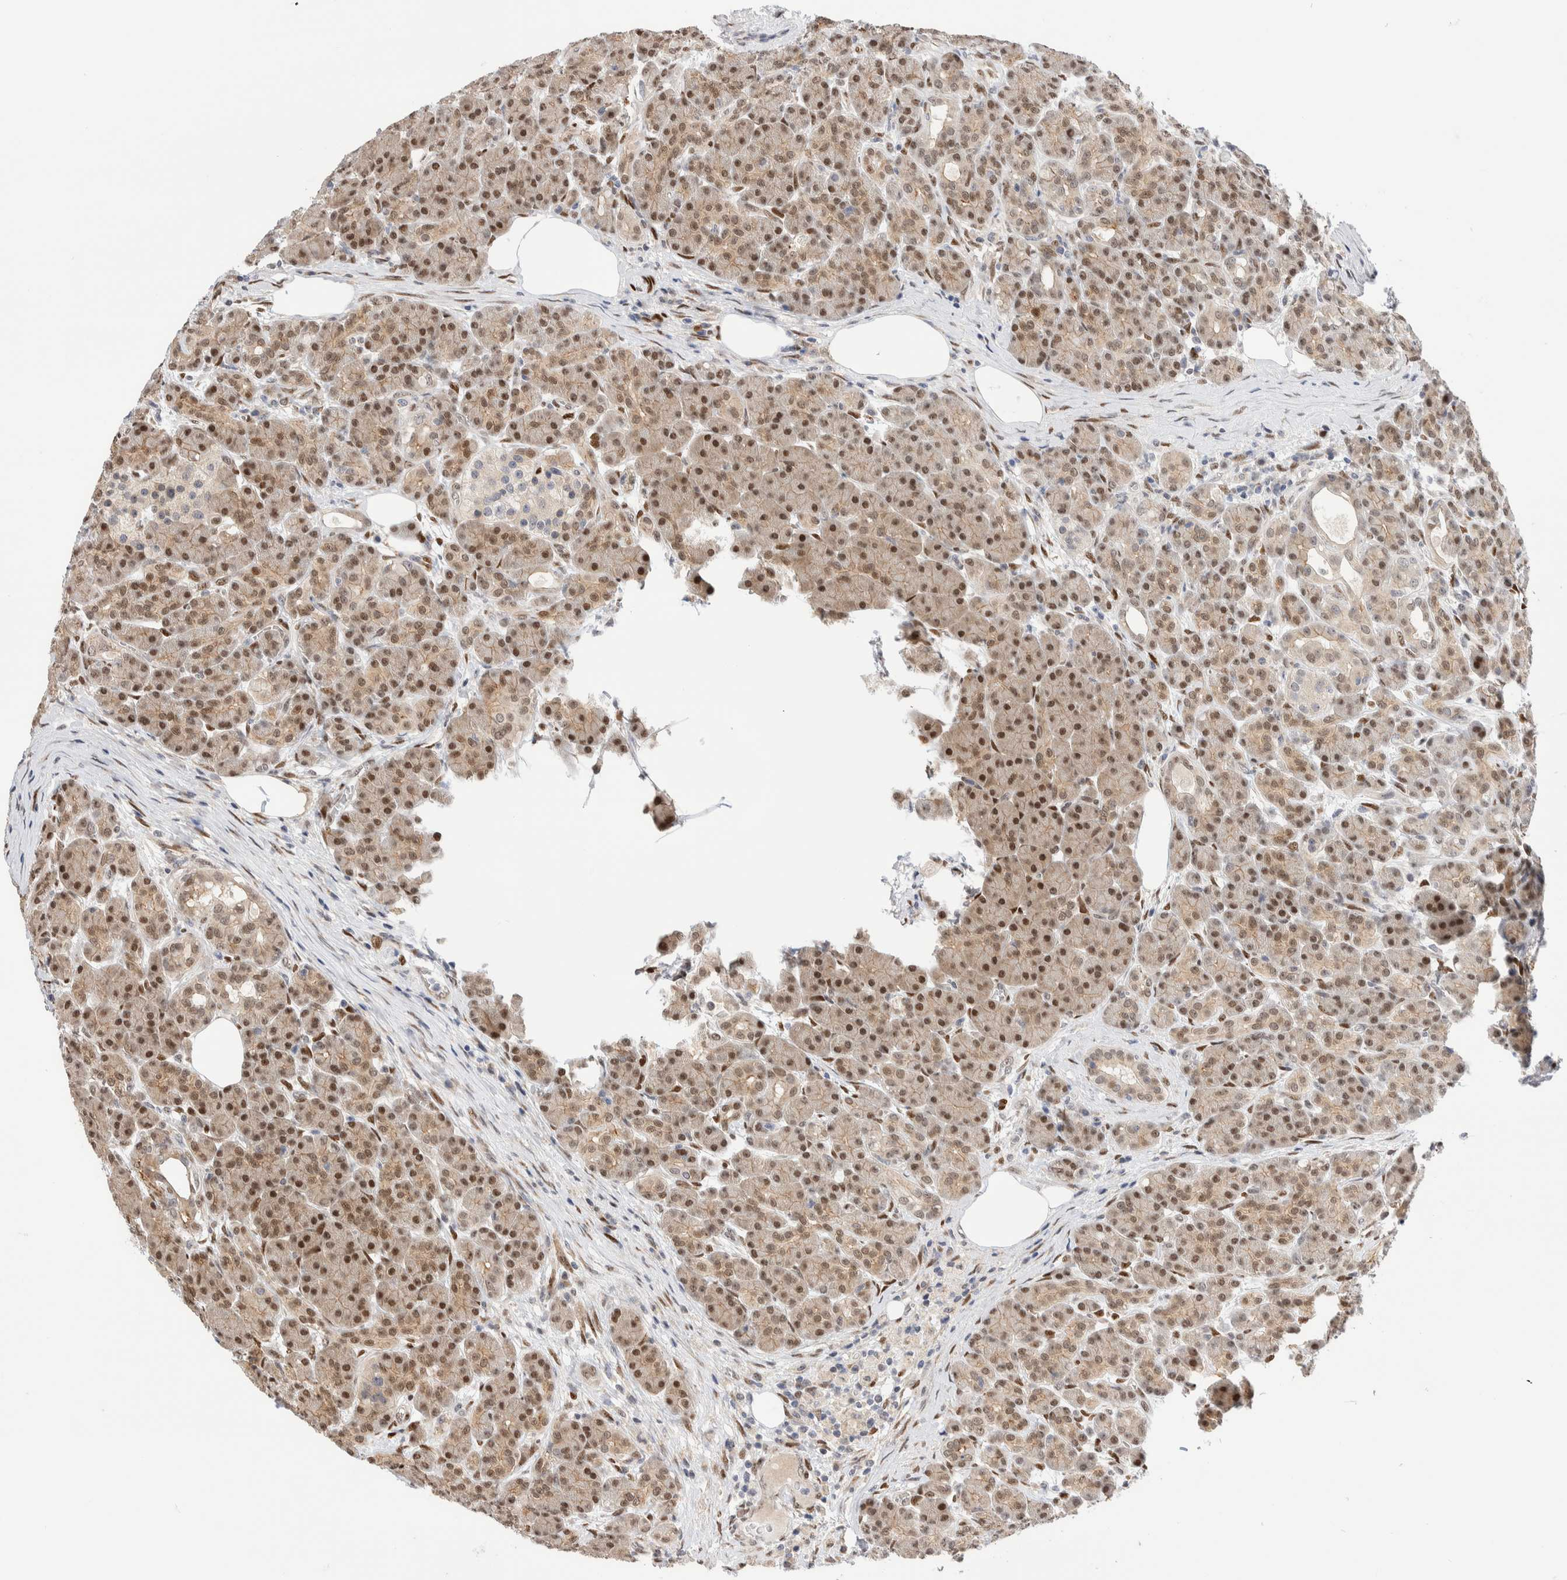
{"staining": {"intensity": "moderate", "quantity": "25%-75%", "location": "cytoplasmic/membranous"}, "tissue": "pancreas", "cell_type": "Exocrine glandular cells", "image_type": "normal", "snomed": [{"axis": "morphology", "description": "Normal tissue, NOS"}, {"axis": "topography", "description": "Pancreas"}], "caption": "A histopathology image of pancreas stained for a protein exhibits moderate cytoplasmic/membranous brown staining in exocrine glandular cells. The protein of interest is shown in brown color, while the nuclei are stained blue.", "gene": "NSMAF", "patient": {"sex": "male", "age": 63}}